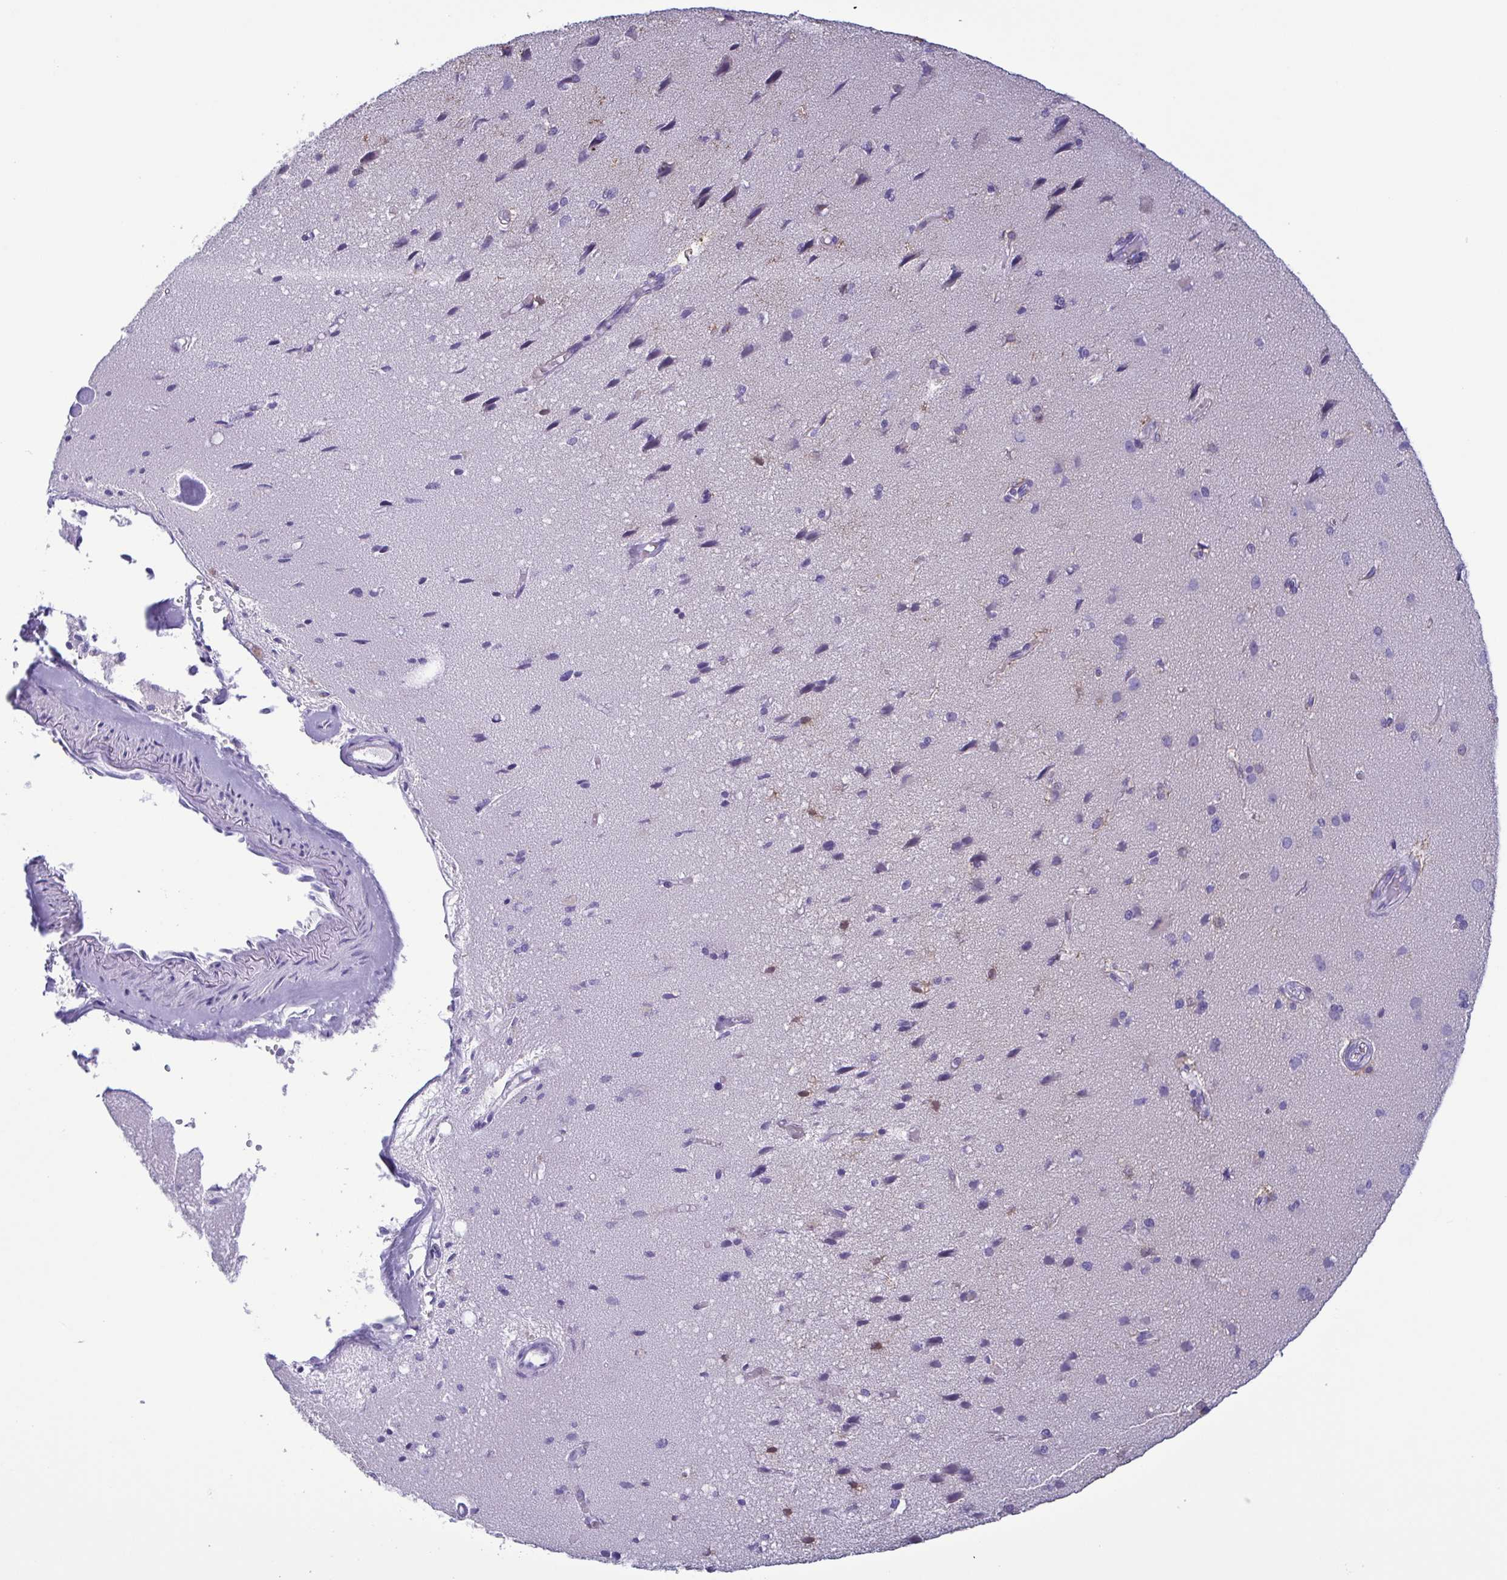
{"staining": {"intensity": "negative", "quantity": "none", "location": "none"}, "tissue": "cerebral cortex", "cell_type": "Endothelial cells", "image_type": "normal", "snomed": [{"axis": "morphology", "description": "Normal tissue, NOS"}, {"axis": "morphology", "description": "Glioma, malignant, High grade"}, {"axis": "topography", "description": "Cerebral cortex"}], "caption": "High magnification brightfield microscopy of unremarkable cerebral cortex stained with DAB (3,3'-diaminobenzidine) (brown) and counterstained with hematoxylin (blue): endothelial cells show no significant expression. (DAB (3,3'-diaminobenzidine) immunohistochemistry (IHC), high magnification).", "gene": "TSPY10", "patient": {"sex": "male", "age": 71}}